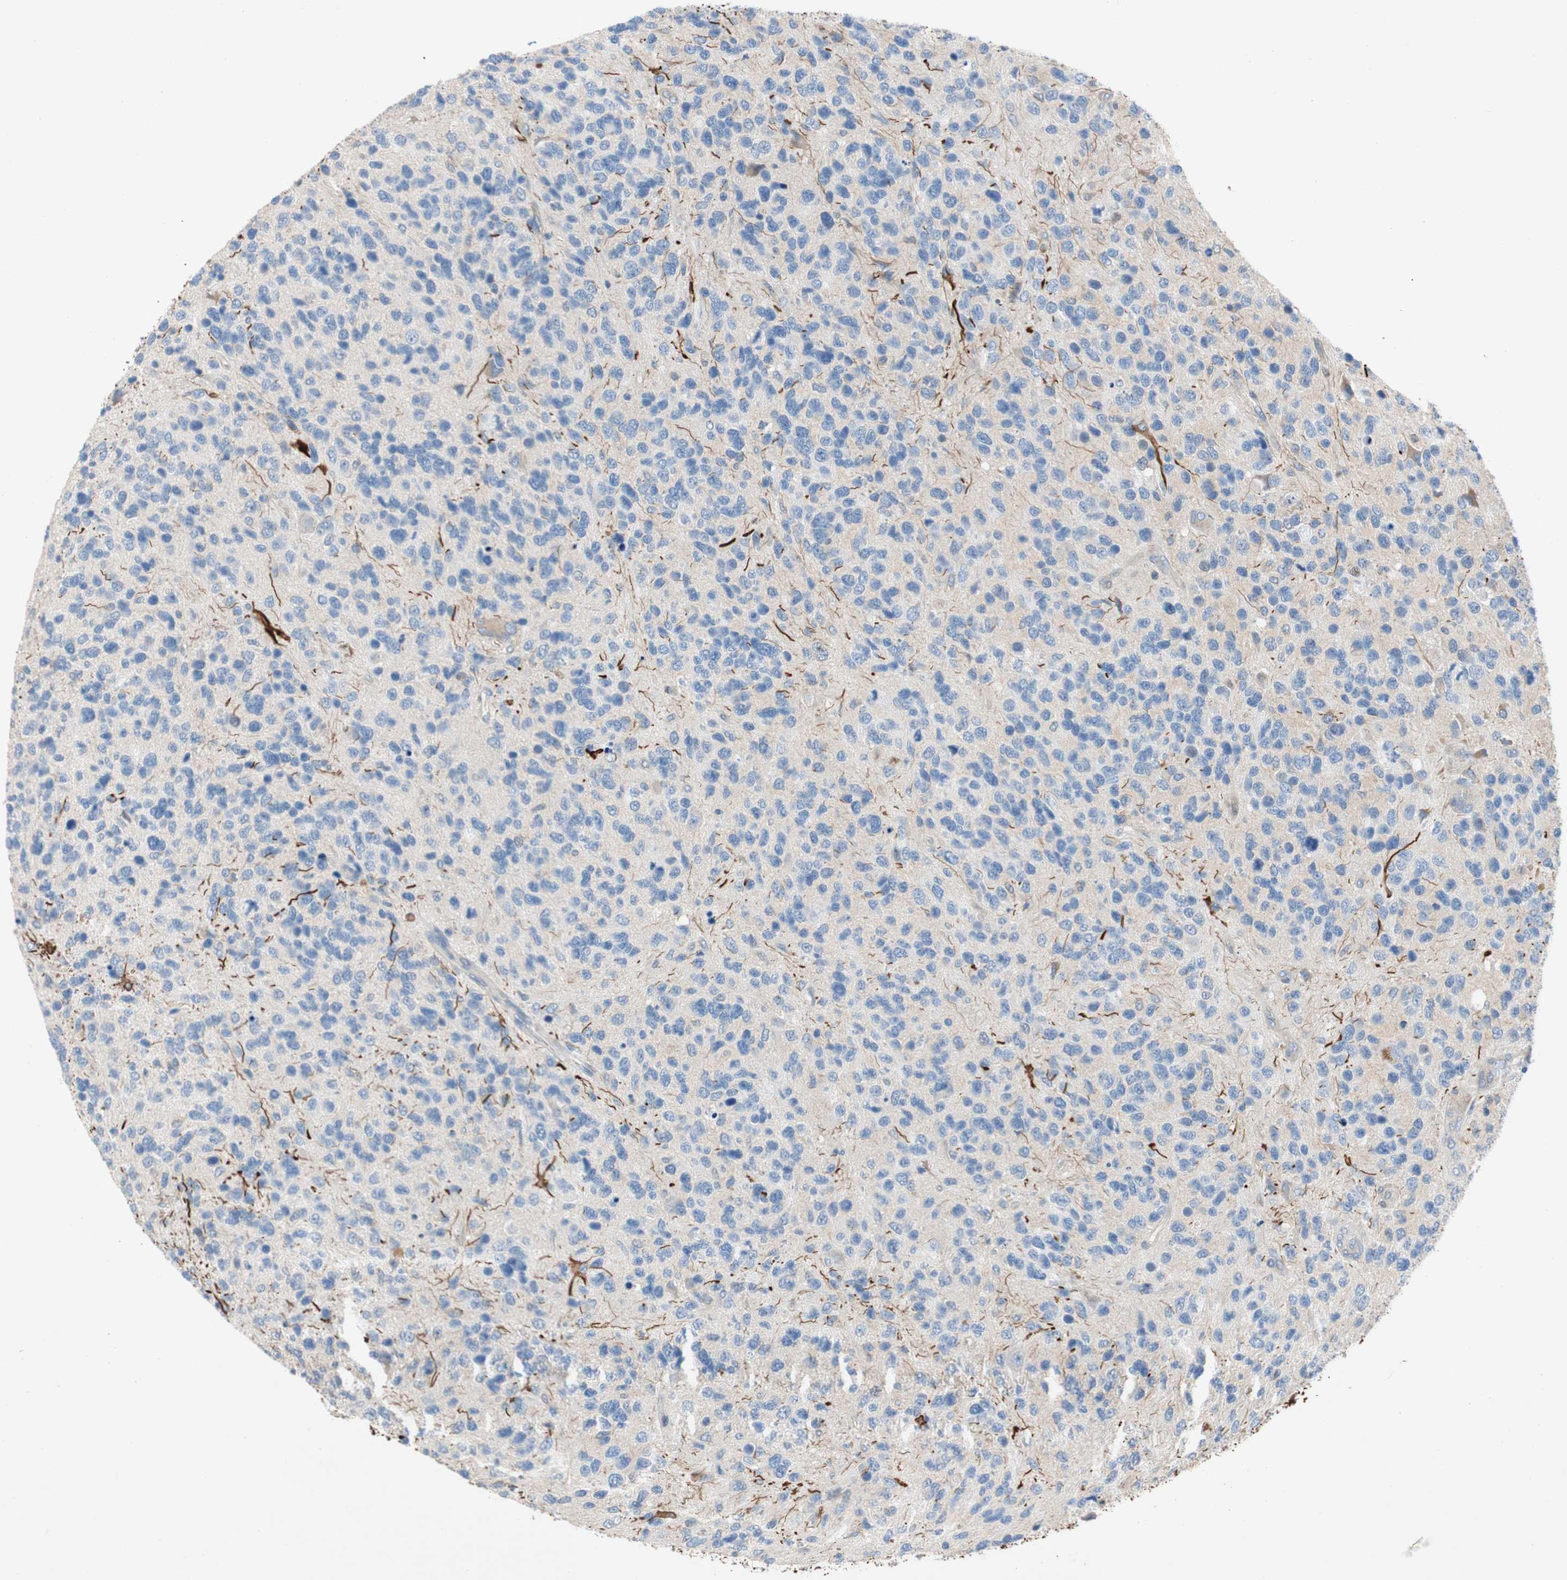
{"staining": {"intensity": "negative", "quantity": "none", "location": "none"}, "tissue": "glioma", "cell_type": "Tumor cells", "image_type": "cancer", "snomed": [{"axis": "morphology", "description": "Glioma, malignant, High grade"}, {"axis": "topography", "description": "Brain"}], "caption": "An IHC histopathology image of malignant high-grade glioma is shown. There is no staining in tumor cells of malignant high-grade glioma.", "gene": "RELB", "patient": {"sex": "female", "age": 58}}